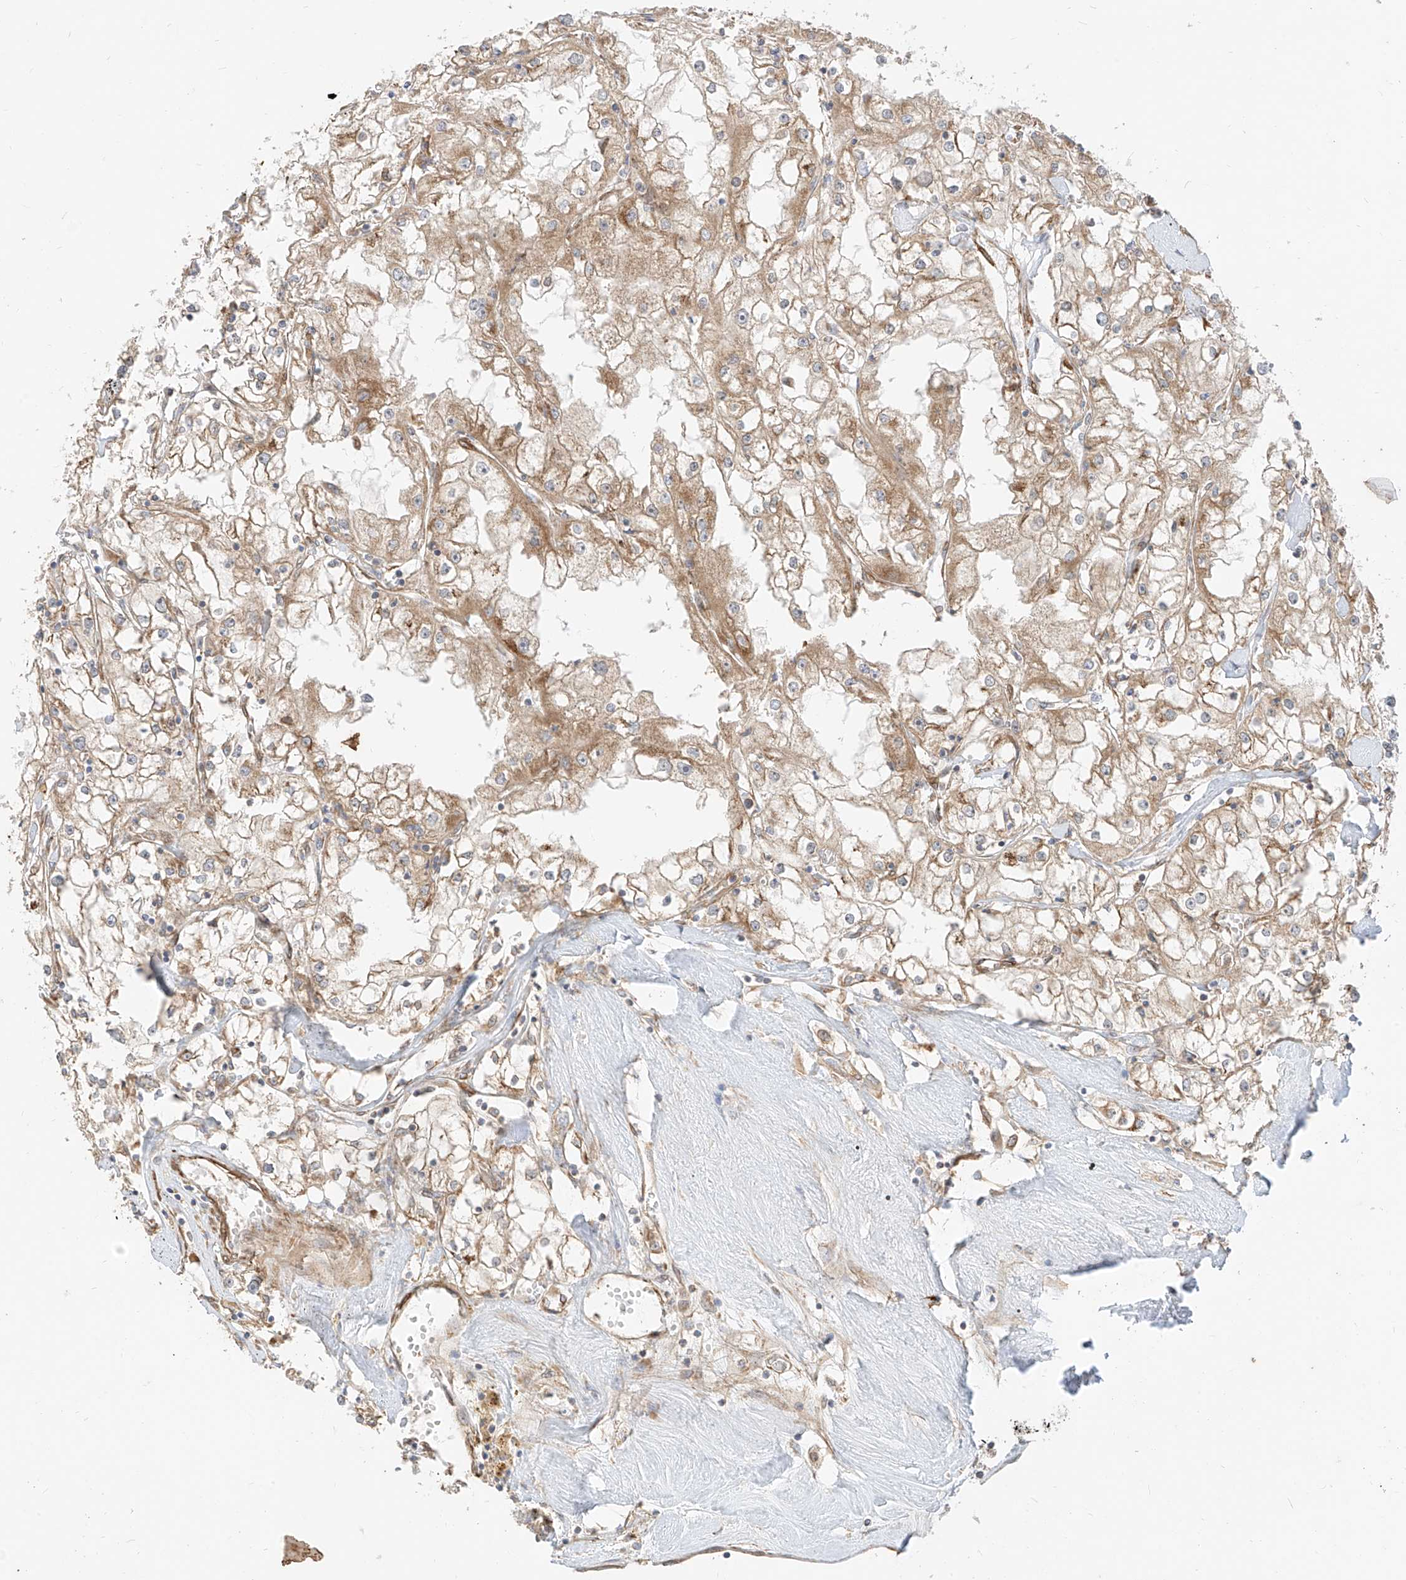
{"staining": {"intensity": "moderate", "quantity": ">75%", "location": "cytoplasmic/membranous"}, "tissue": "renal cancer", "cell_type": "Tumor cells", "image_type": "cancer", "snomed": [{"axis": "morphology", "description": "Adenocarcinoma, NOS"}, {"axis": "topography", "description": "Kidney"}], "caption": "A medium amount of moderate cytoplasmic/membranous positivity is seen in approximately >75% of tumor cells in renal adenocarcinoma tissue. (Stains: DAB (3,3'-diaminobenzidine) in brown, nuclei in blue, Microscopy: brightfield microscopy at high magnification).", "gene": "PLCL1", "patient": {"sex": "male", "age": 56}}